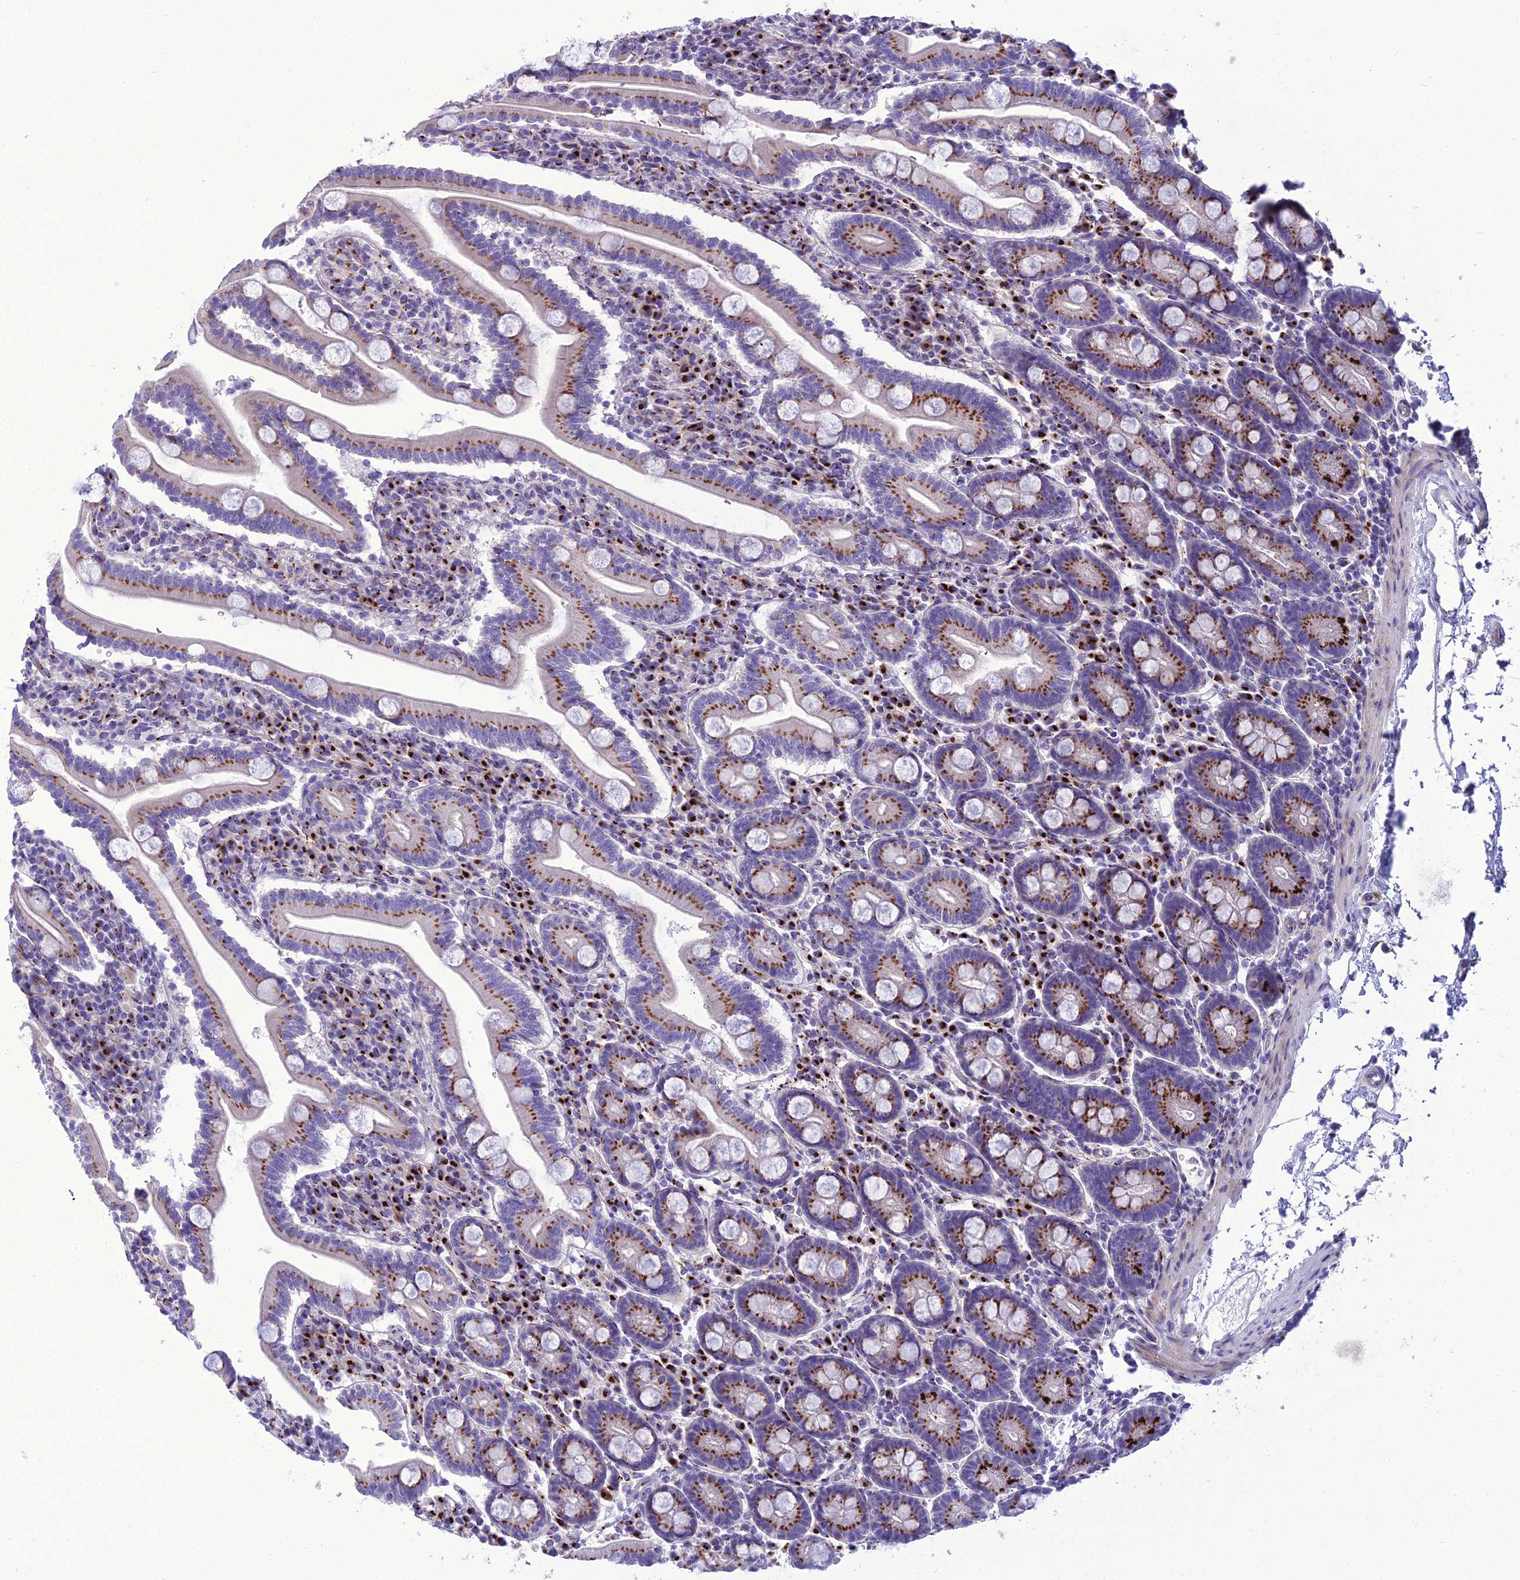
{"staining": {"intensity": "moderate", "quantity": "25%-75%", "location": "cytoplasmic/membranous"}, "tissue": "duodenum", "cell_type": "Glandular cells", "image_type": "normal", "snomed": [{"axis": "morphology", "description": "Normal tissue, NOS"}, {"axis": "topography", "description": "Duodenum"}], "caption": "High-power microscopy captured an IHC image of unremarkable duodenum, revealing moderate cytoplasmic/membranous staining in about 25%-75% of glandular cells.", "gene": "GOLM2", "patient": {"sex": "male", "age": 35}}